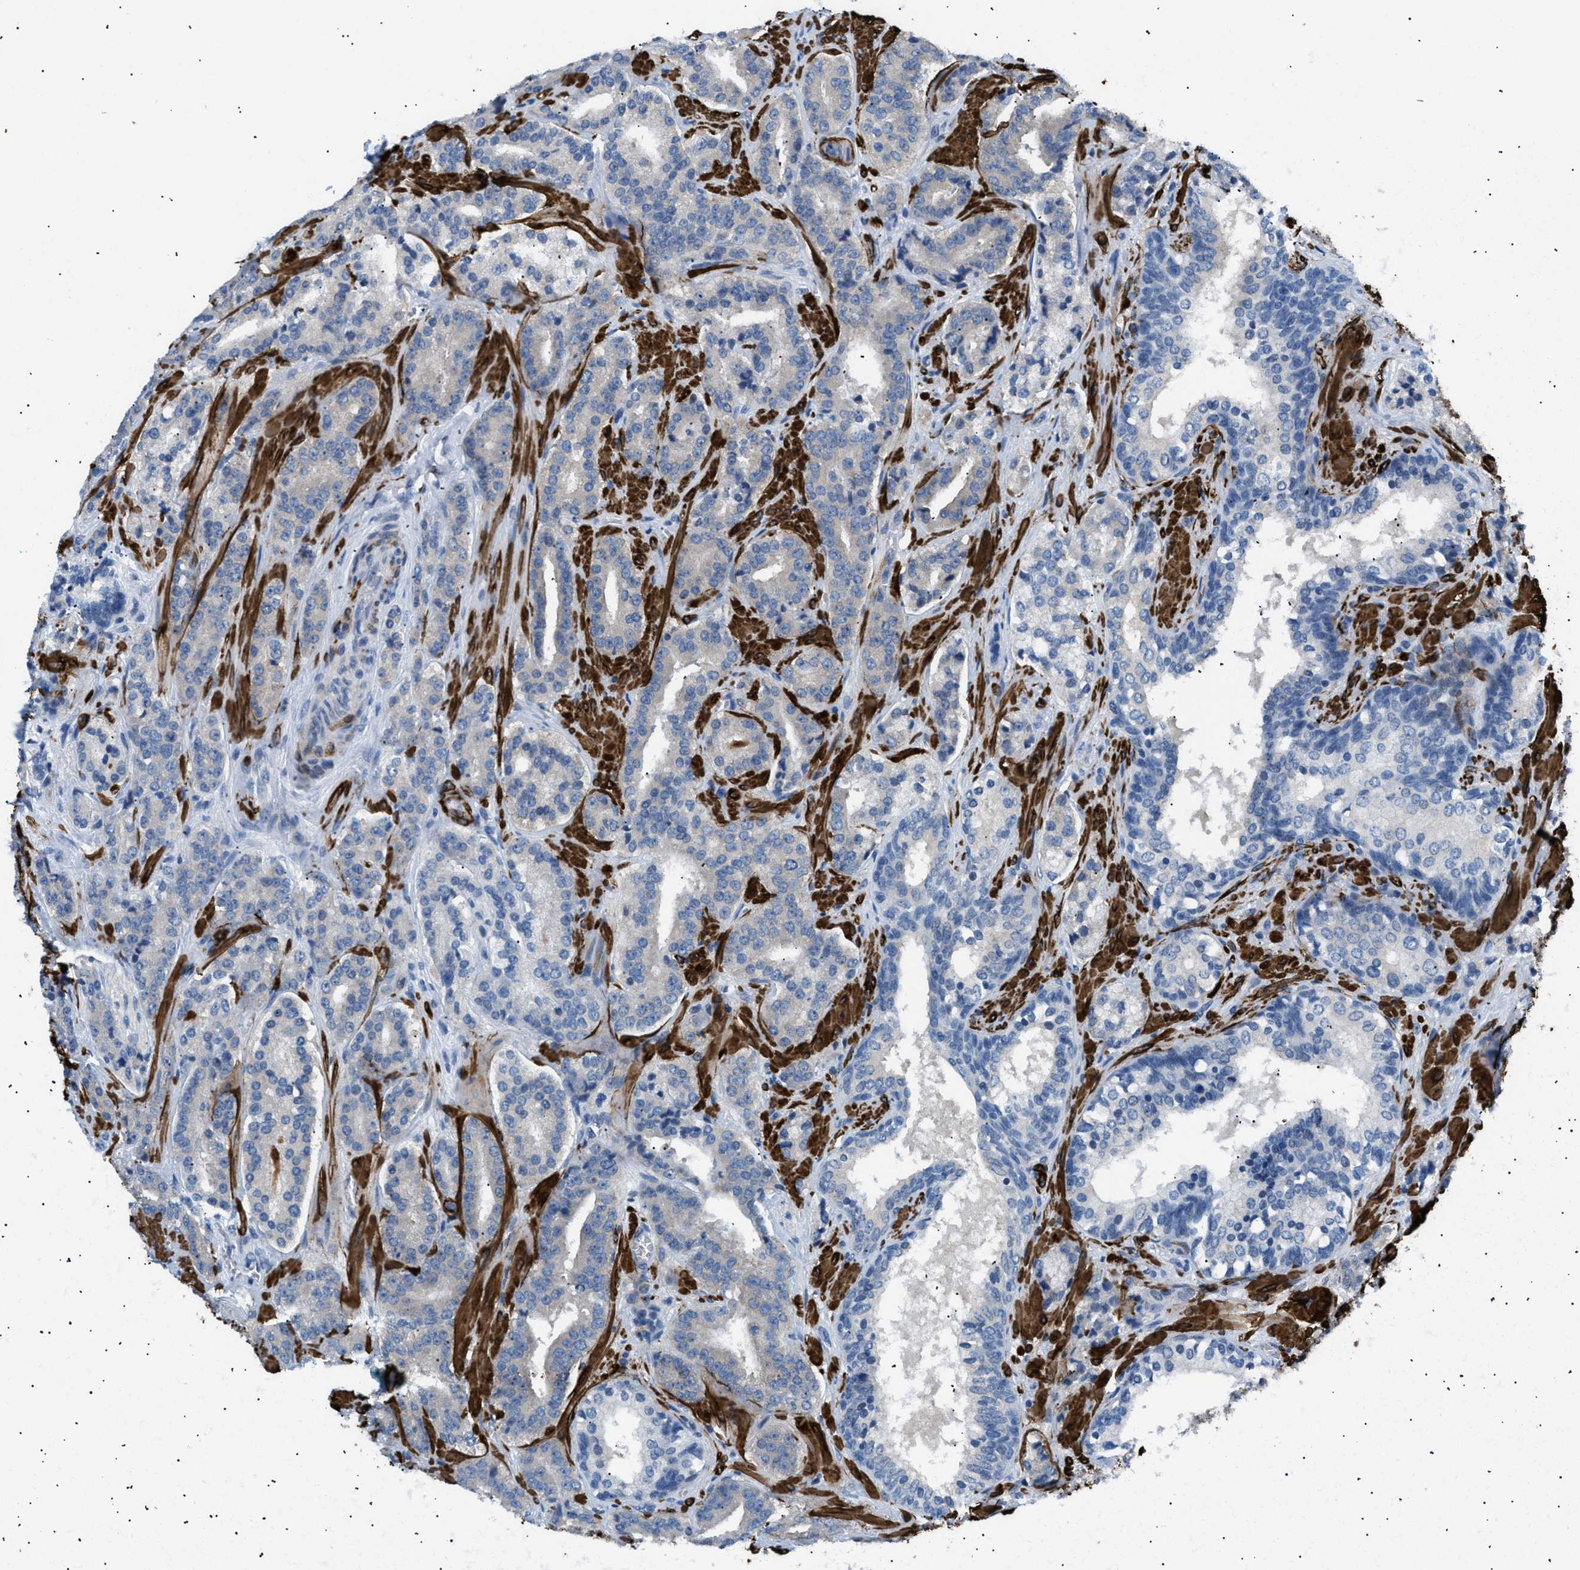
{"staining": {"intensity": "negative", "quantity": "none", "location": "none"}, "tissue": "prostate cancer", "cell_type": "Tumor cells", "image_type": "cancer", "snomed": [{"axis": "morphology", "description": "Adenocarcinoma, High grade"}, {"axis": "topography", "description": "Prostate"}], "caption": "Image shows no significant protein staining in tumor cells of high-grade adenocarcinoma (prostate).", "gene": "ICA1", "patient": {"sex": "male", "age": 60}}